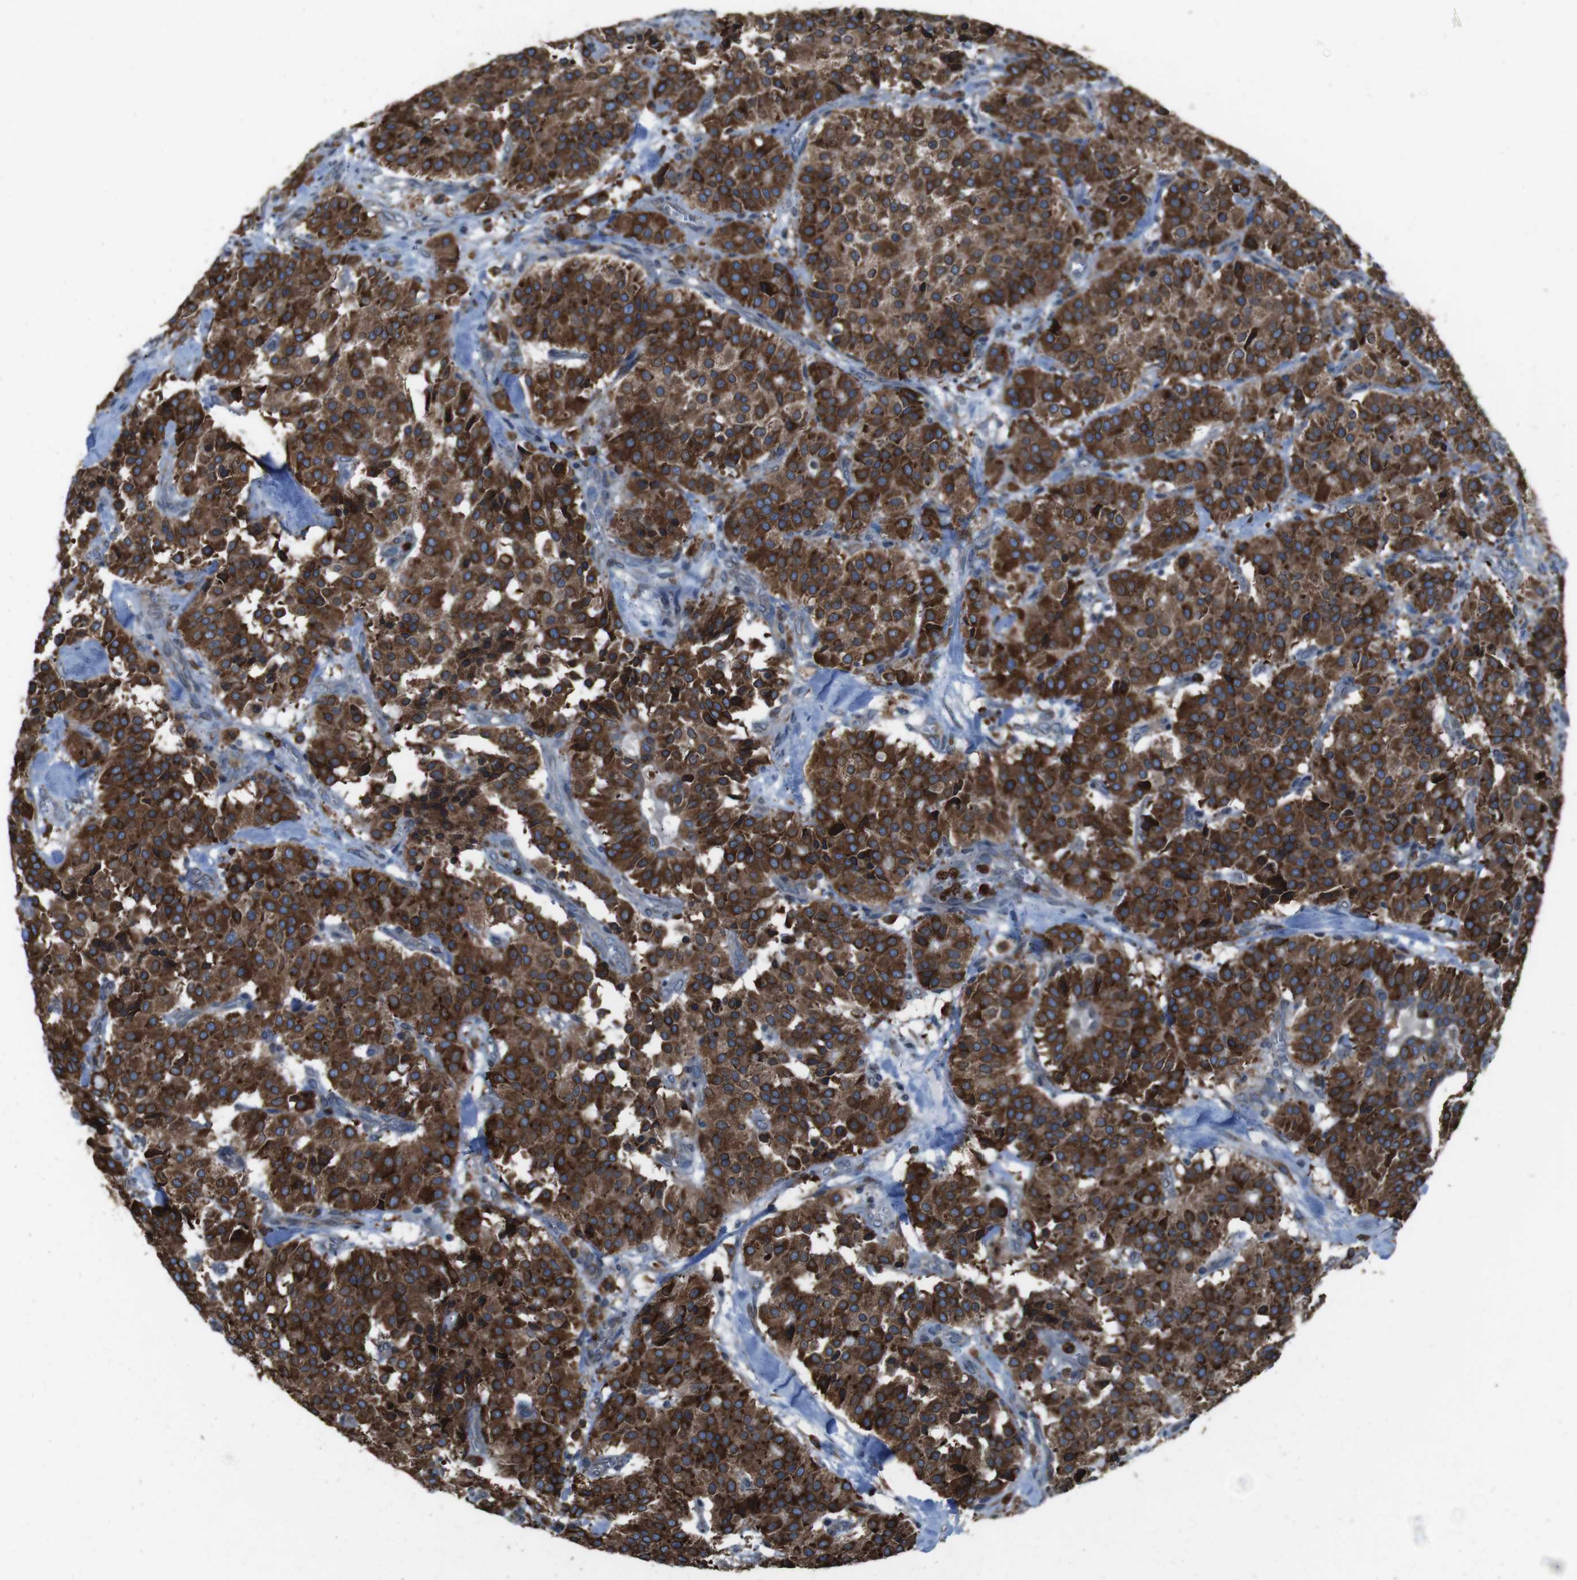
{"staining": {"intensity": "strong", "quantity": ">75%", "location": "cytoplasmic/membranous"}, "tissue": "carcinoid", "cell_type": "Tumor cells", "image_type": "cancer", "snomed": [{"axis": "morphology", "description": "Carcinoid, malignant, NOS"}, {"axis": "topography", "description": "Lung"}], "caption": "Immunohistochemistry (IHC) histopathology image of neoplastic tissue: malignant carcinoid stained using immunohistochemistry demonstrates high levels of strong protein expression localized specifically in the cytoplasmic/membranous of tumor cells, appearing as a cytoplasmic/membranous brown color.", "gene": "APMAP", "patient": {"sex": "male", "age": 30}}